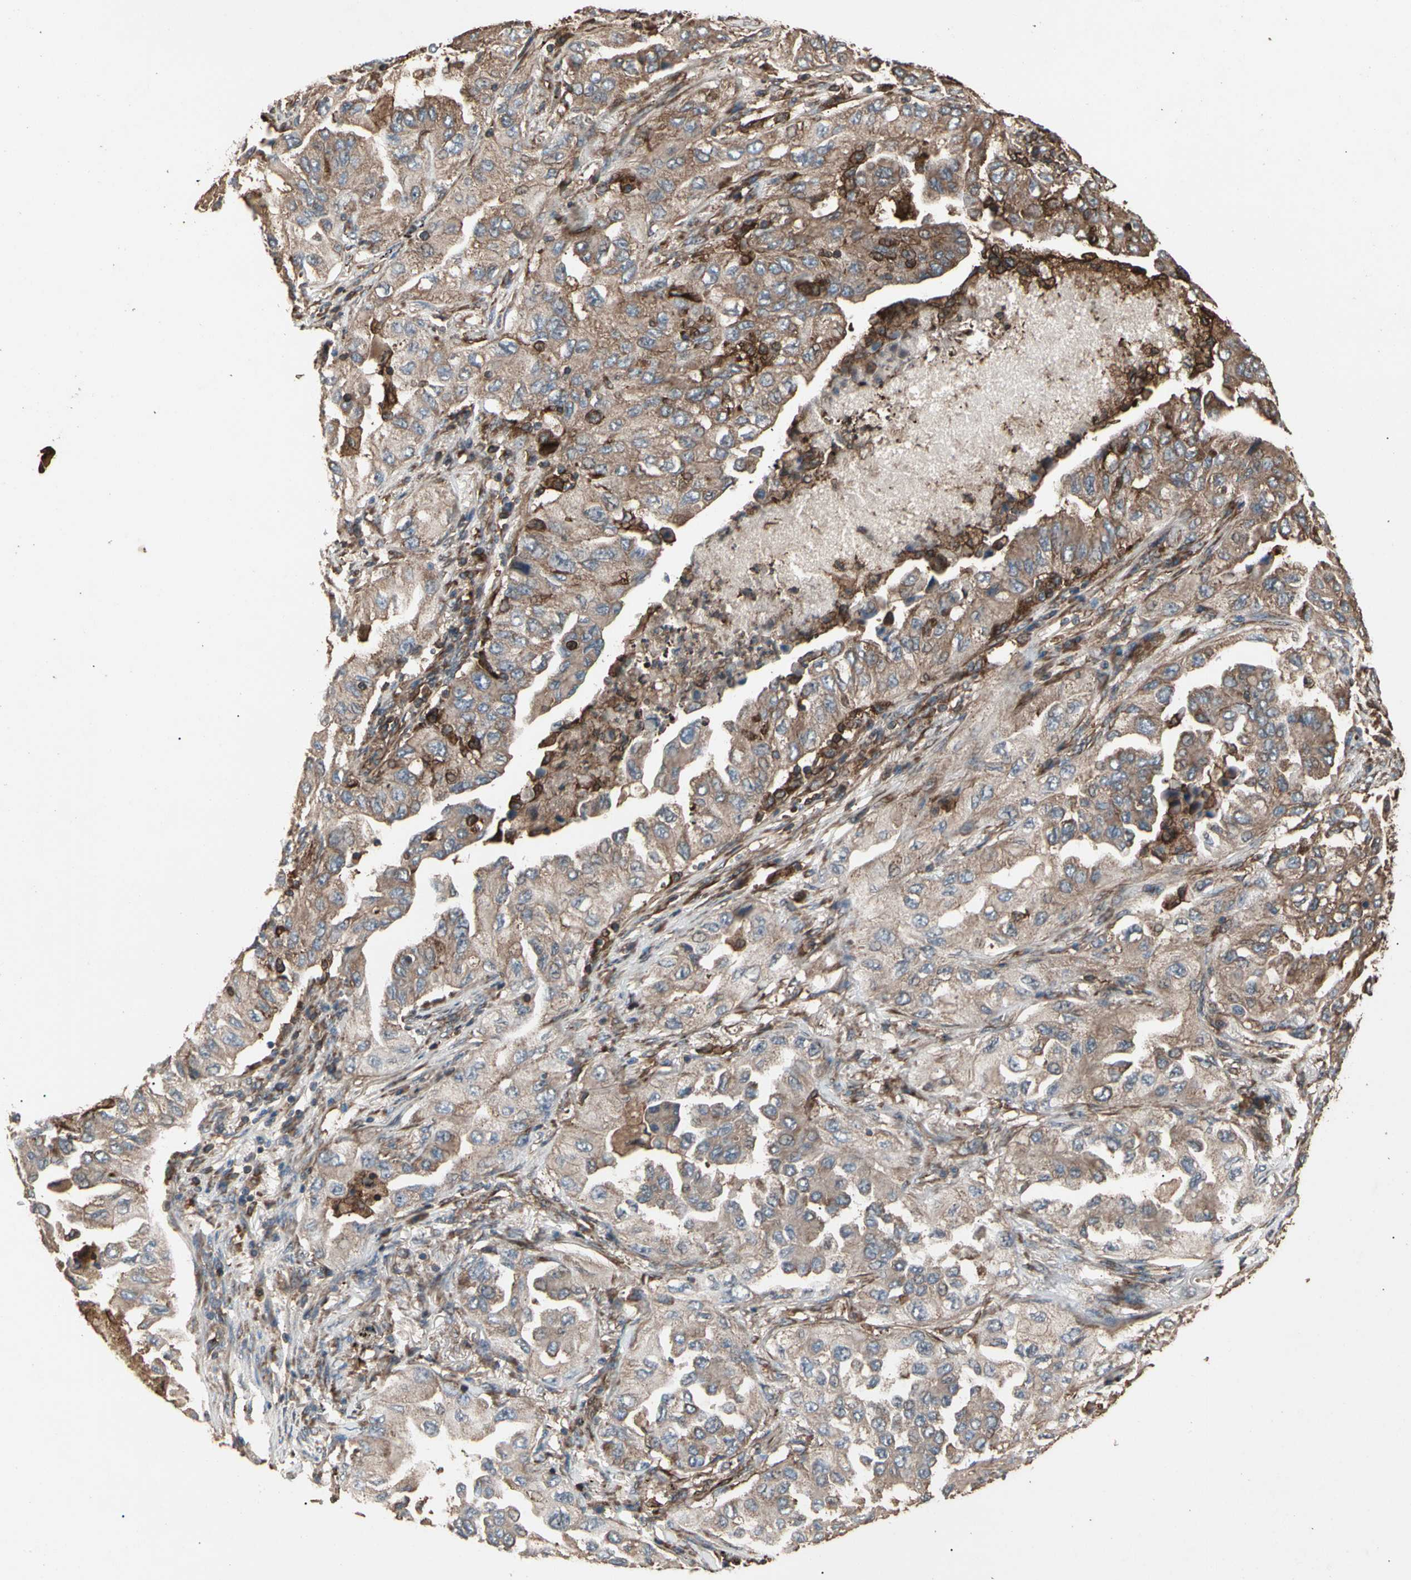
{"staining": {"intensity": "moderate", "quantity": ">75%", "location": "cytoplasmic/membranous"}, "tissue": "lung cancer", "cell_type": "Tumor cells", "image_type": "cancer", "snomed": [{"axis": "morphology", "description": "Adenocarcinoma, NOS"}, {"axis": "topography", "description": "Lung"}], "caption": "Lung cancer (adenocarcinoma) stained with a brown dye displays moderate cytoplasmic/membranous positive positivity in approximately >75% of tumor cells.", "gene": "AGBL2", "patient": {"sex": "female", "age": 65}}